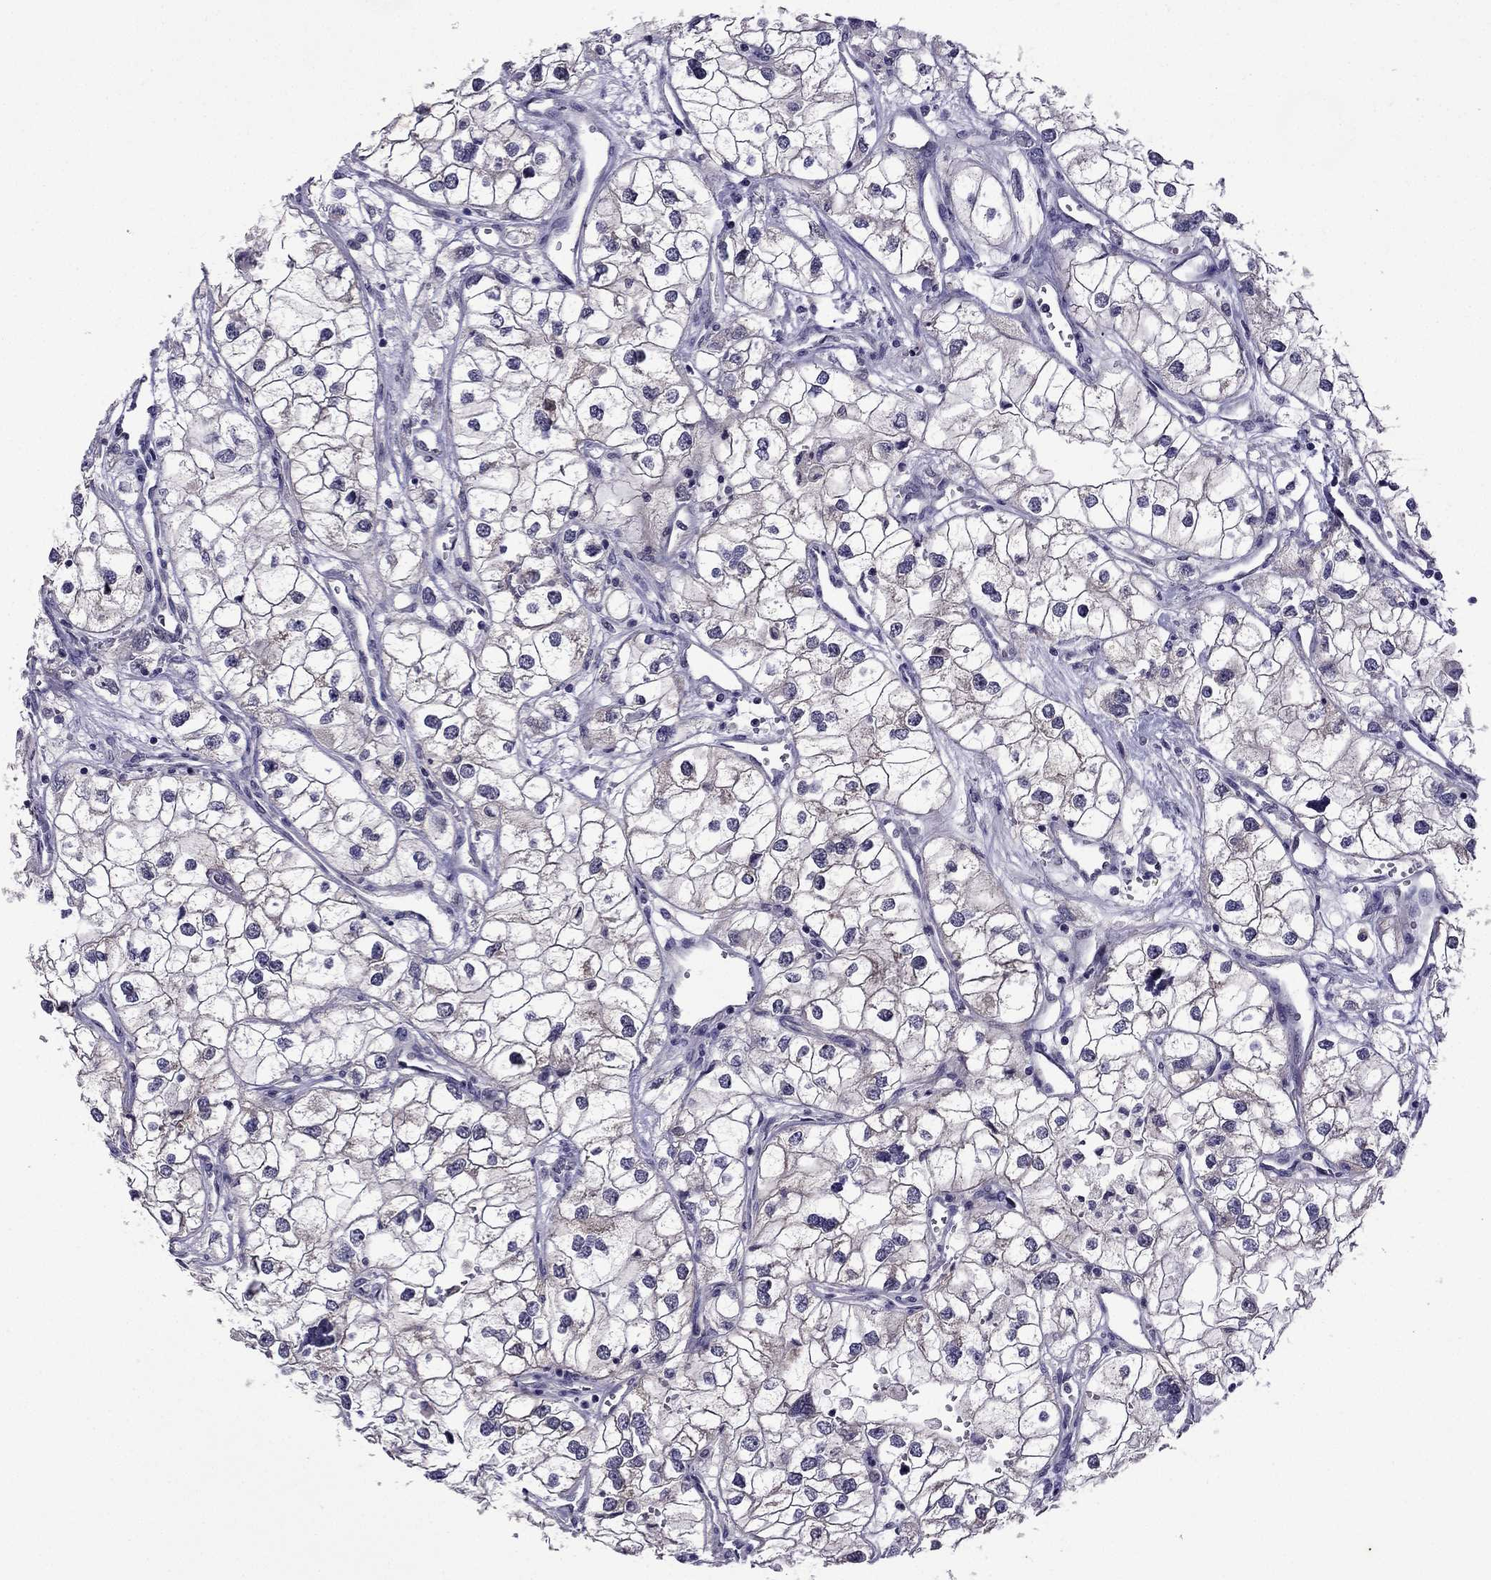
{"staining": {"intensity": "weak", "quantity": ">75%", "location": "cytoplasmic/membranous"}, "tissue": "renal cancer", "cell_type": "Tumor cells", "image_type": "cancer", "snomed": [{"axis": "morphology", "description": "Adenocarcinoma, NOS"}, {"axis": "topography", "description": "Kidney"}], "caption": "About >75% of tumor cells in human renal cancer (adenocarcinoma) show weak cytoplasmic/membranous protein staining as visualized by brown immunohistochemical staining.", "gene": "CDK5", "patient": {"sex": "male", "age": 59}}